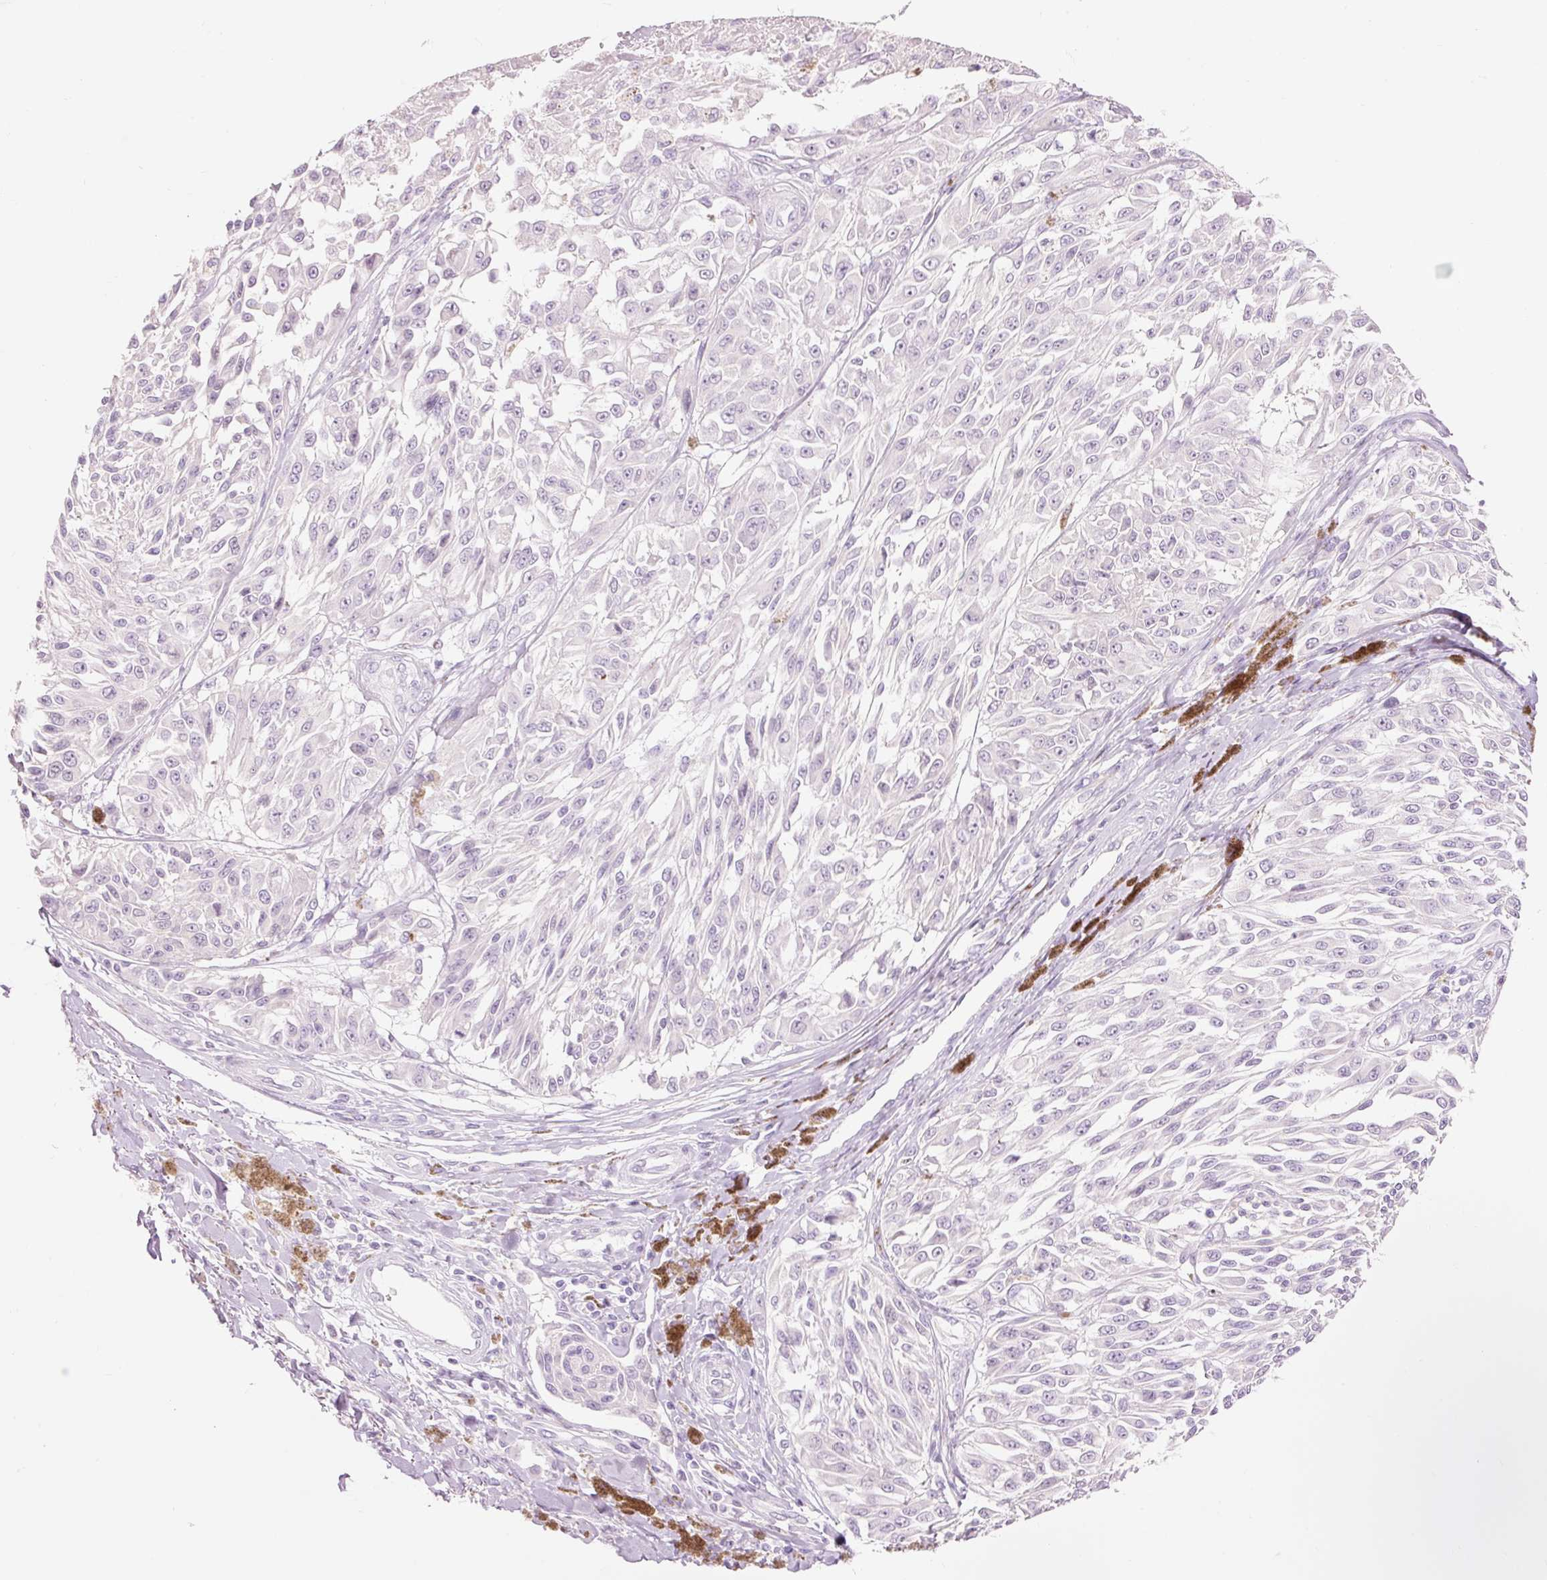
{"staining": {"intensity": "negative", "quantity": "none", "location": "none"}, "tissue": "melanoma", "cell_type": "Tumor cells", "image_type": "cancer", "snomed": [{"axis": "morphology", "description": "Malignant melanoma, NOS"}, {"axis": "topography", "description": "Skin"}], "caption": "High power microscopy histopathology image of an immunohistochemistry (IHC) photomicrograph of malignant melanoma, revealing no significant staining in tumor cells.", "gene": "DHRS11", "patient": {"sex": "male", "age": 94}}